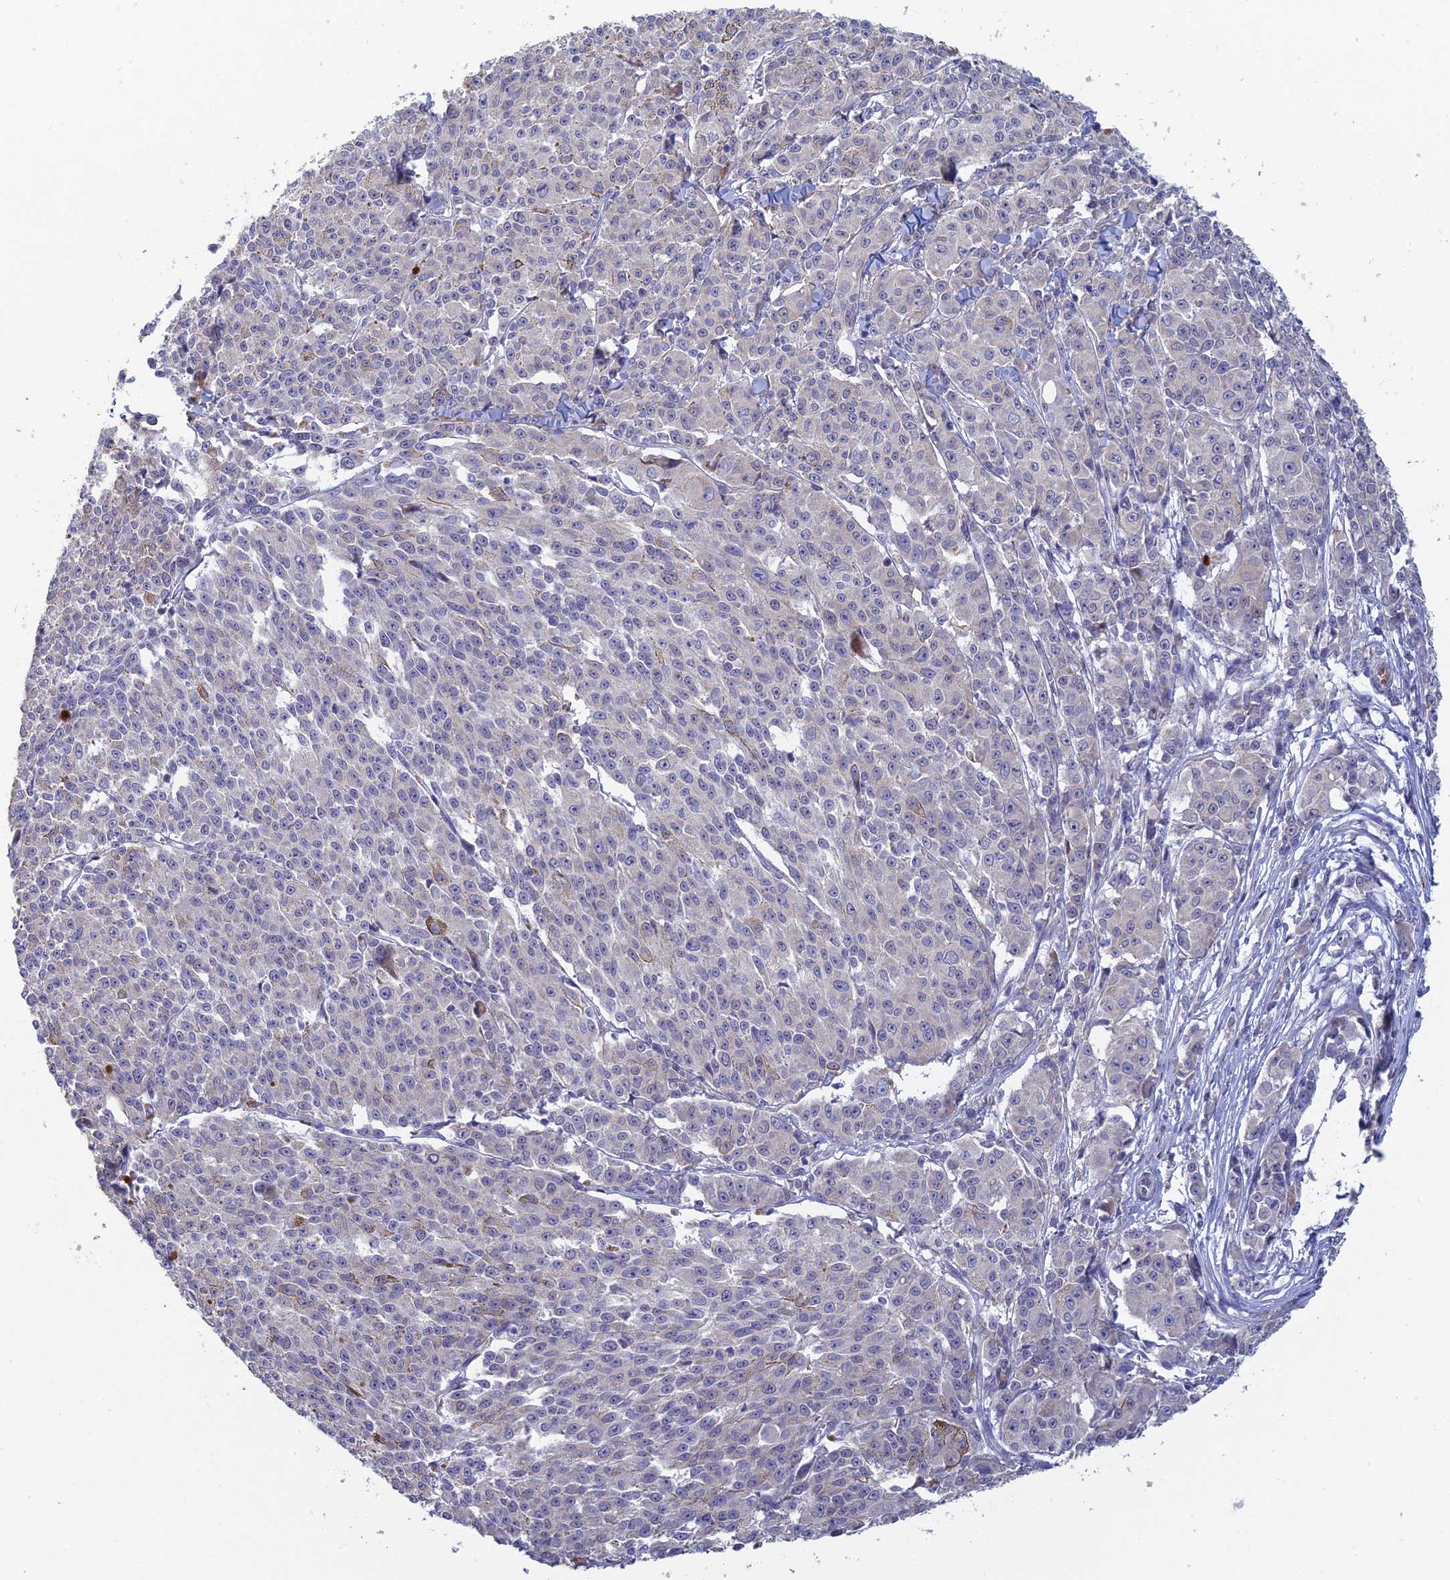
{"staining": {"intensity": "negative", "quantity": "none", "location": "none"}, "tissue": "melanoma", "cell_type": "Tumor cells", "image_type": "cancer", "snomed": [{"axis": "morphology", "description": "Malignant melanoma, NOS"}, {"axis": "topography", "description": "Skin"}], "caption": "IHC of human malignant melanoma reveals no expression in tumor cells.", "gene": "GIPC1", "patient": {"sex": "female", "age": 52}}